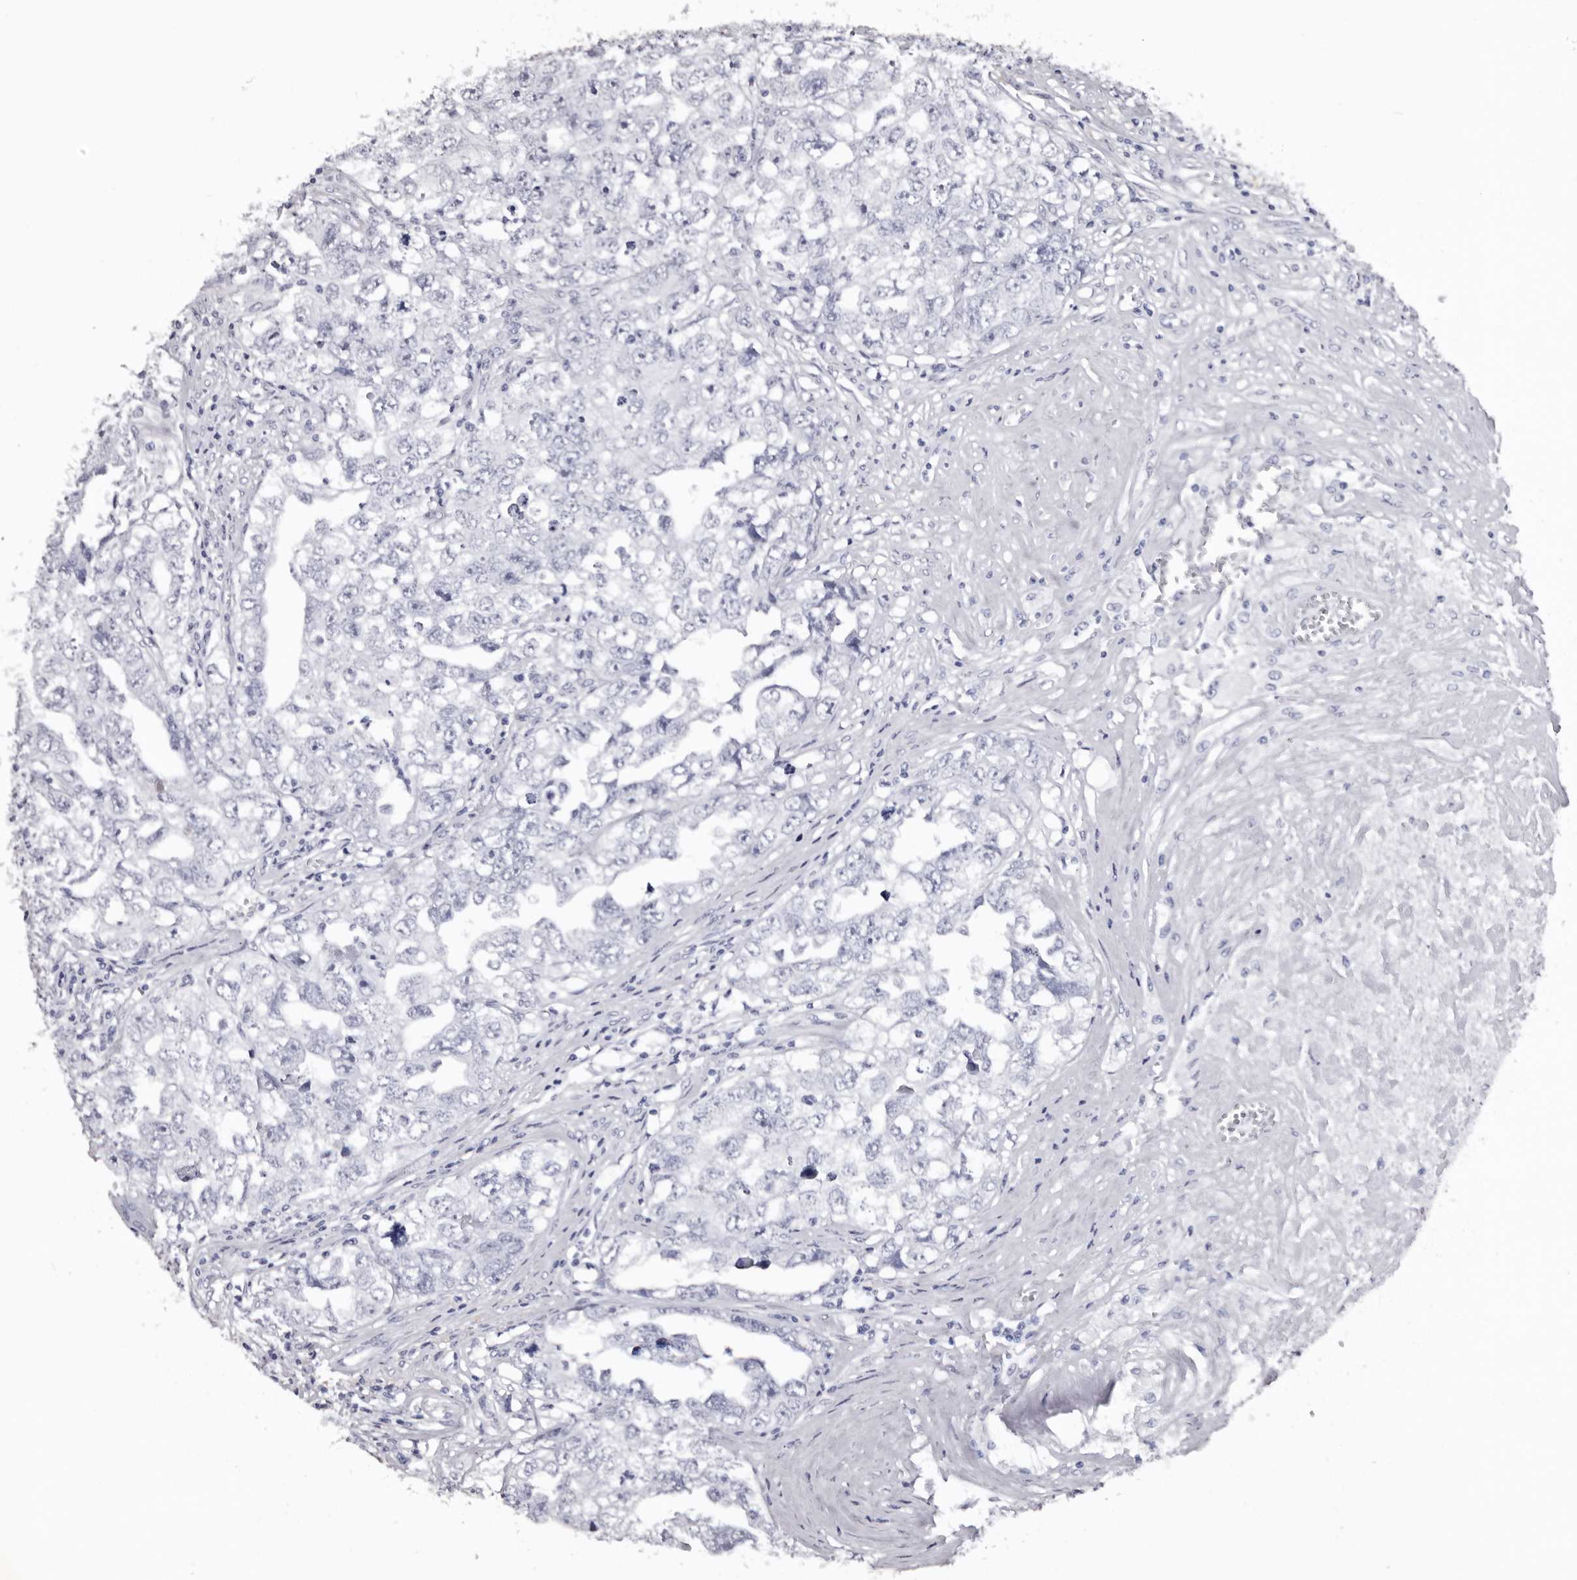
{"staining": {"intensity": "negative", "quantity": "none", "location": "none"}, "tissue": "testis cancer", "cell_type": "Tumor cells", "image_type": "cancer", "snomed": [{"axis": "morphology", "description": "Seminoma, NOS"}, {"axis": "morphology", "description": "Carcinoma, Embryonal, NOS"}, {"axis": "topography", "description": "Testis"}], "caption": "DAB (3,3'-diaminobenzidine) immunohistochemical staining of human testis embryonal carcinoma displays no significant positivity in tumor cells.", "gene": "SLC10A4", "patient": {"sex": "male", "age": 43}}